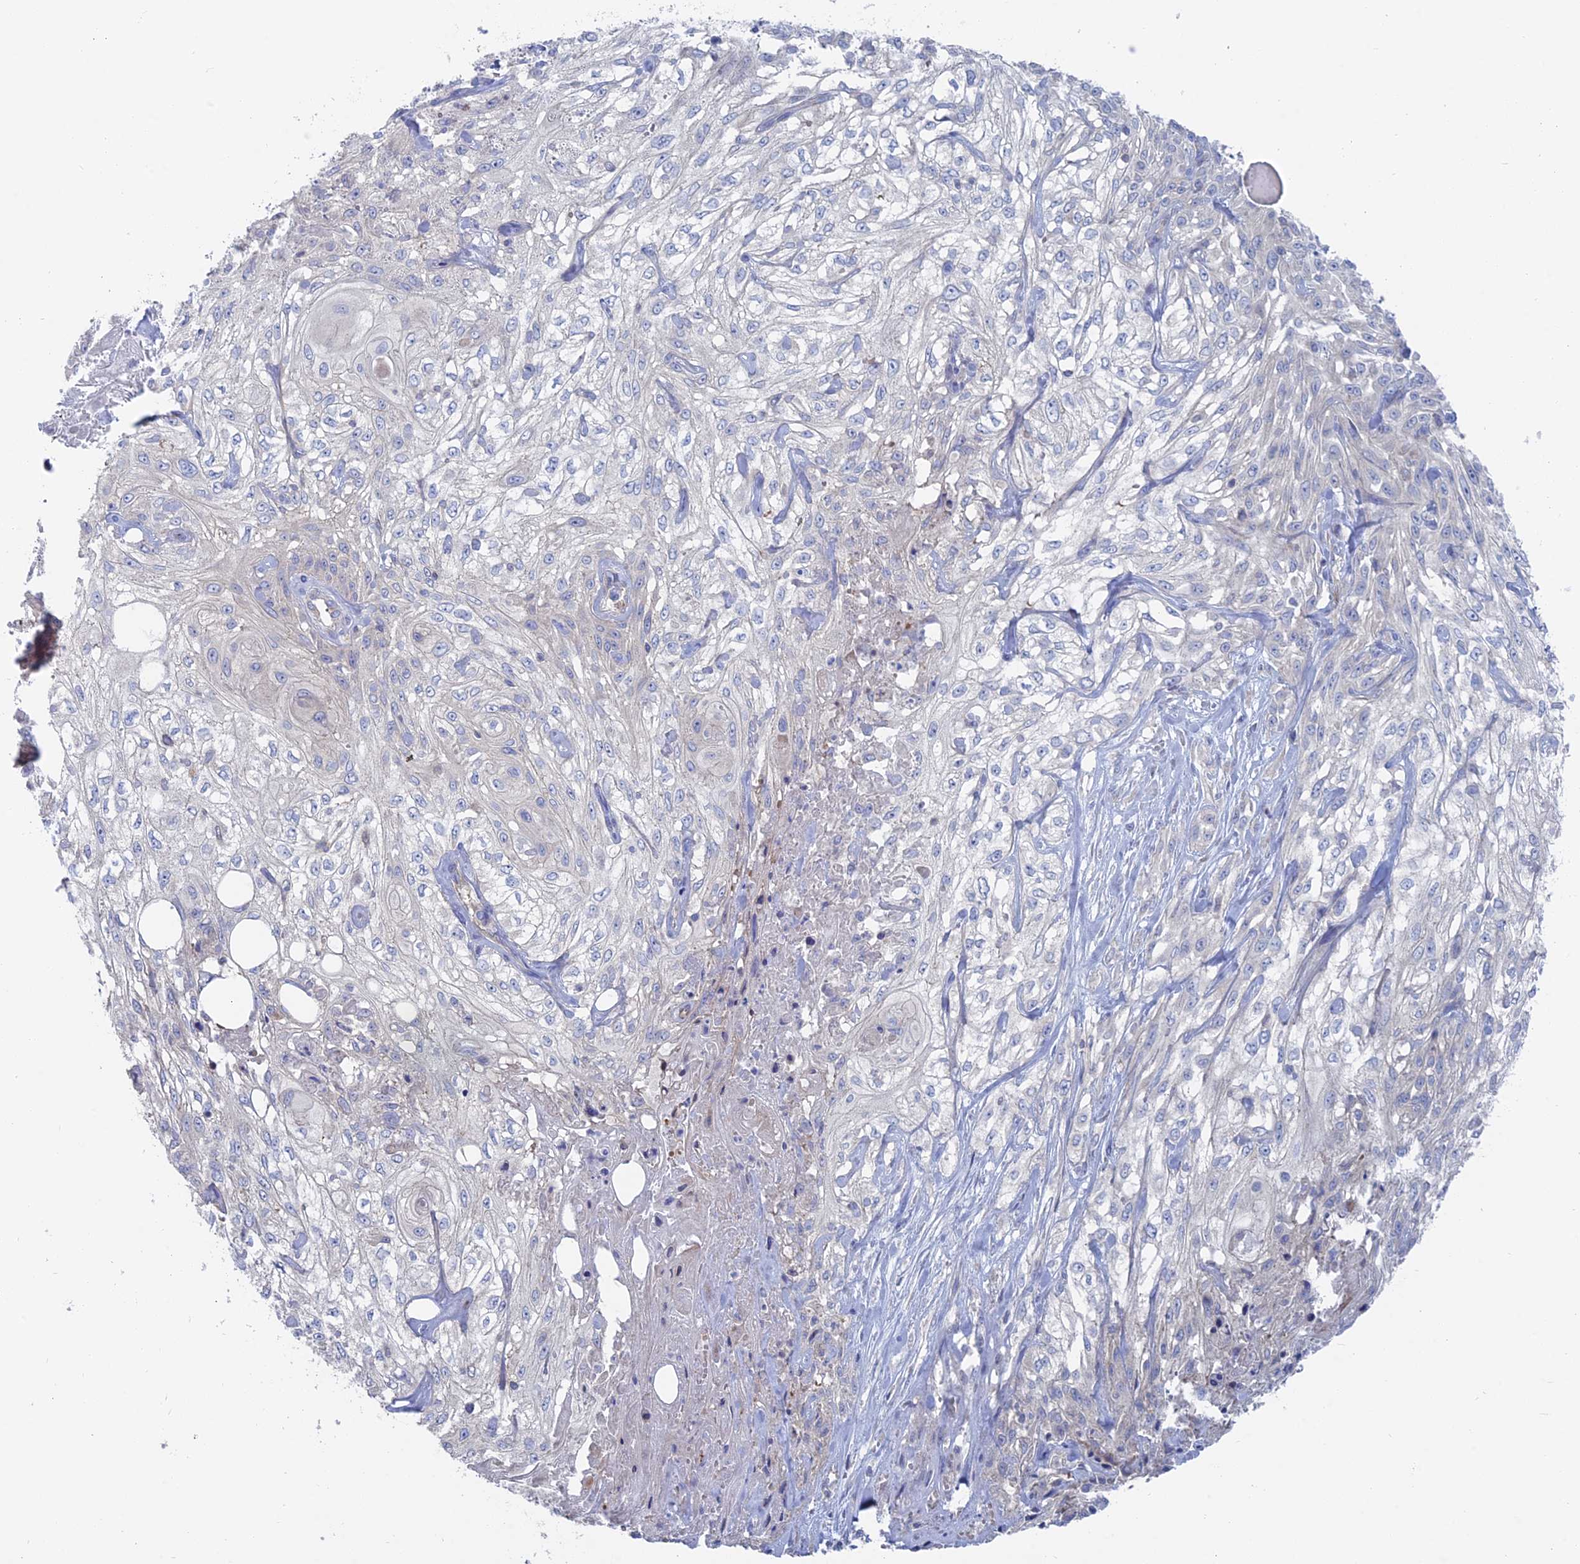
{"staining": {"intensity": "negative", "quantity": "none", "location": "none"}, "tissue": "skin cancer", "cell_type": "Tumor cells", "image_type": "cancer", "snomed": [{"axis": "morphology", "description": "Squamous cell carcinoma, NOS"}, {"axis": "morphology", "description": "Squamous cell carcinoma, metastatic, NOS"}, {"axis": "topography", "description": "Skin"}, {"axis": "topography", "description": "Lymph node"}], "caption": "This is a histopathology image of immunohistochemistry staining of metastatic squamous cell carcinoma (skin), which shows no staining in tumor cells.", "gene": "TBC1D30", "patient": {"sex": "male", "age": 75}}